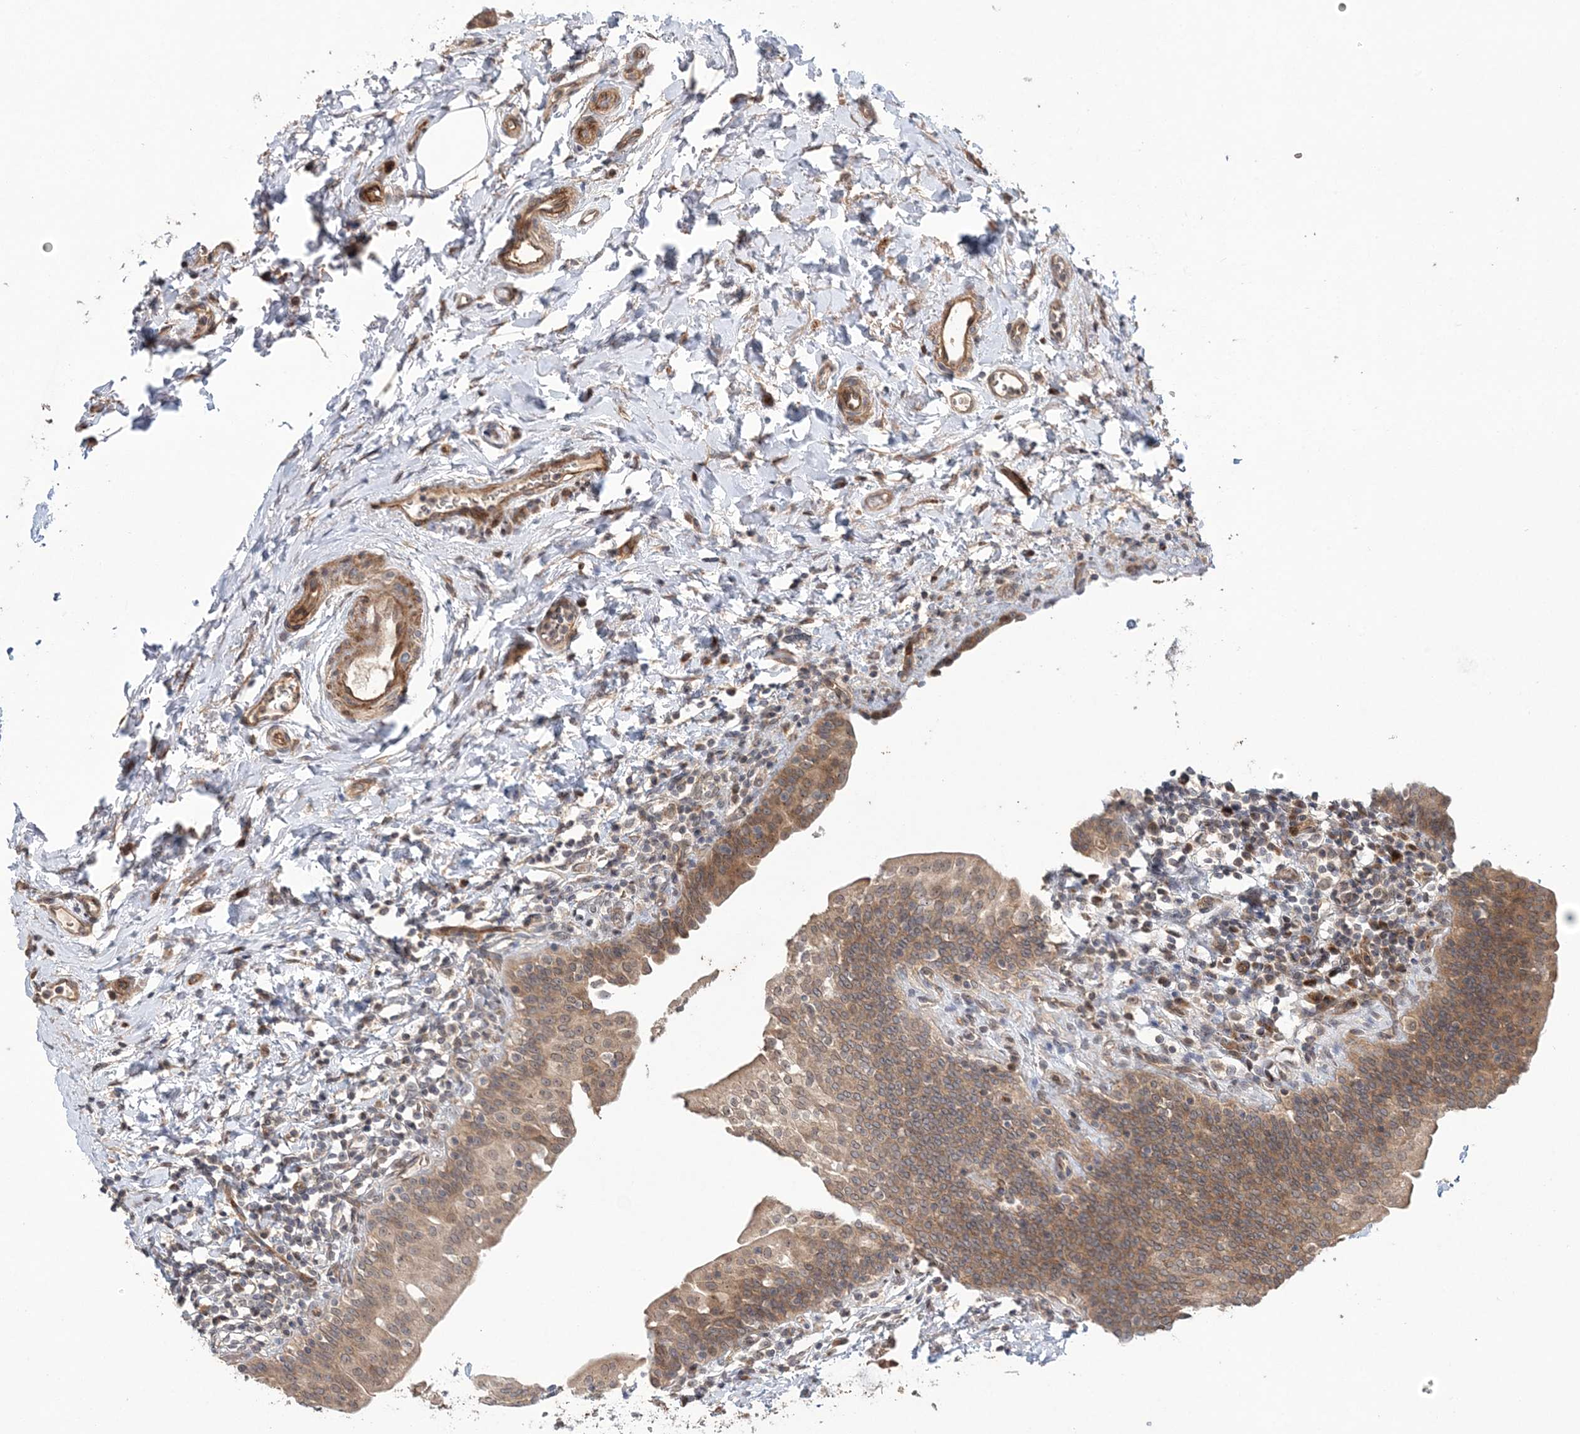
{"staining": {"intensity": "moderate", "quantity": "25%-75%", "location": "cytoplasmic/membranous,nuclear"}, "tissue": "urinary bladder", "cell_type": "Urothelial cells", "image_type": "normal", "snomed": [{"axis": "morphology", "description": "Normal tissue, NOS"}, {"axis": "topography", "description": "Urinary bladder"}], "caption": "The photomicrograph shows staining of unremarkable urinary bladder, revealing moderate cytoplasmic/membranous,nuclear protein staining (brown color) within urothelial cells.", "gene": "UBTD2", "patient": {"sex": "male", "age": 83}}